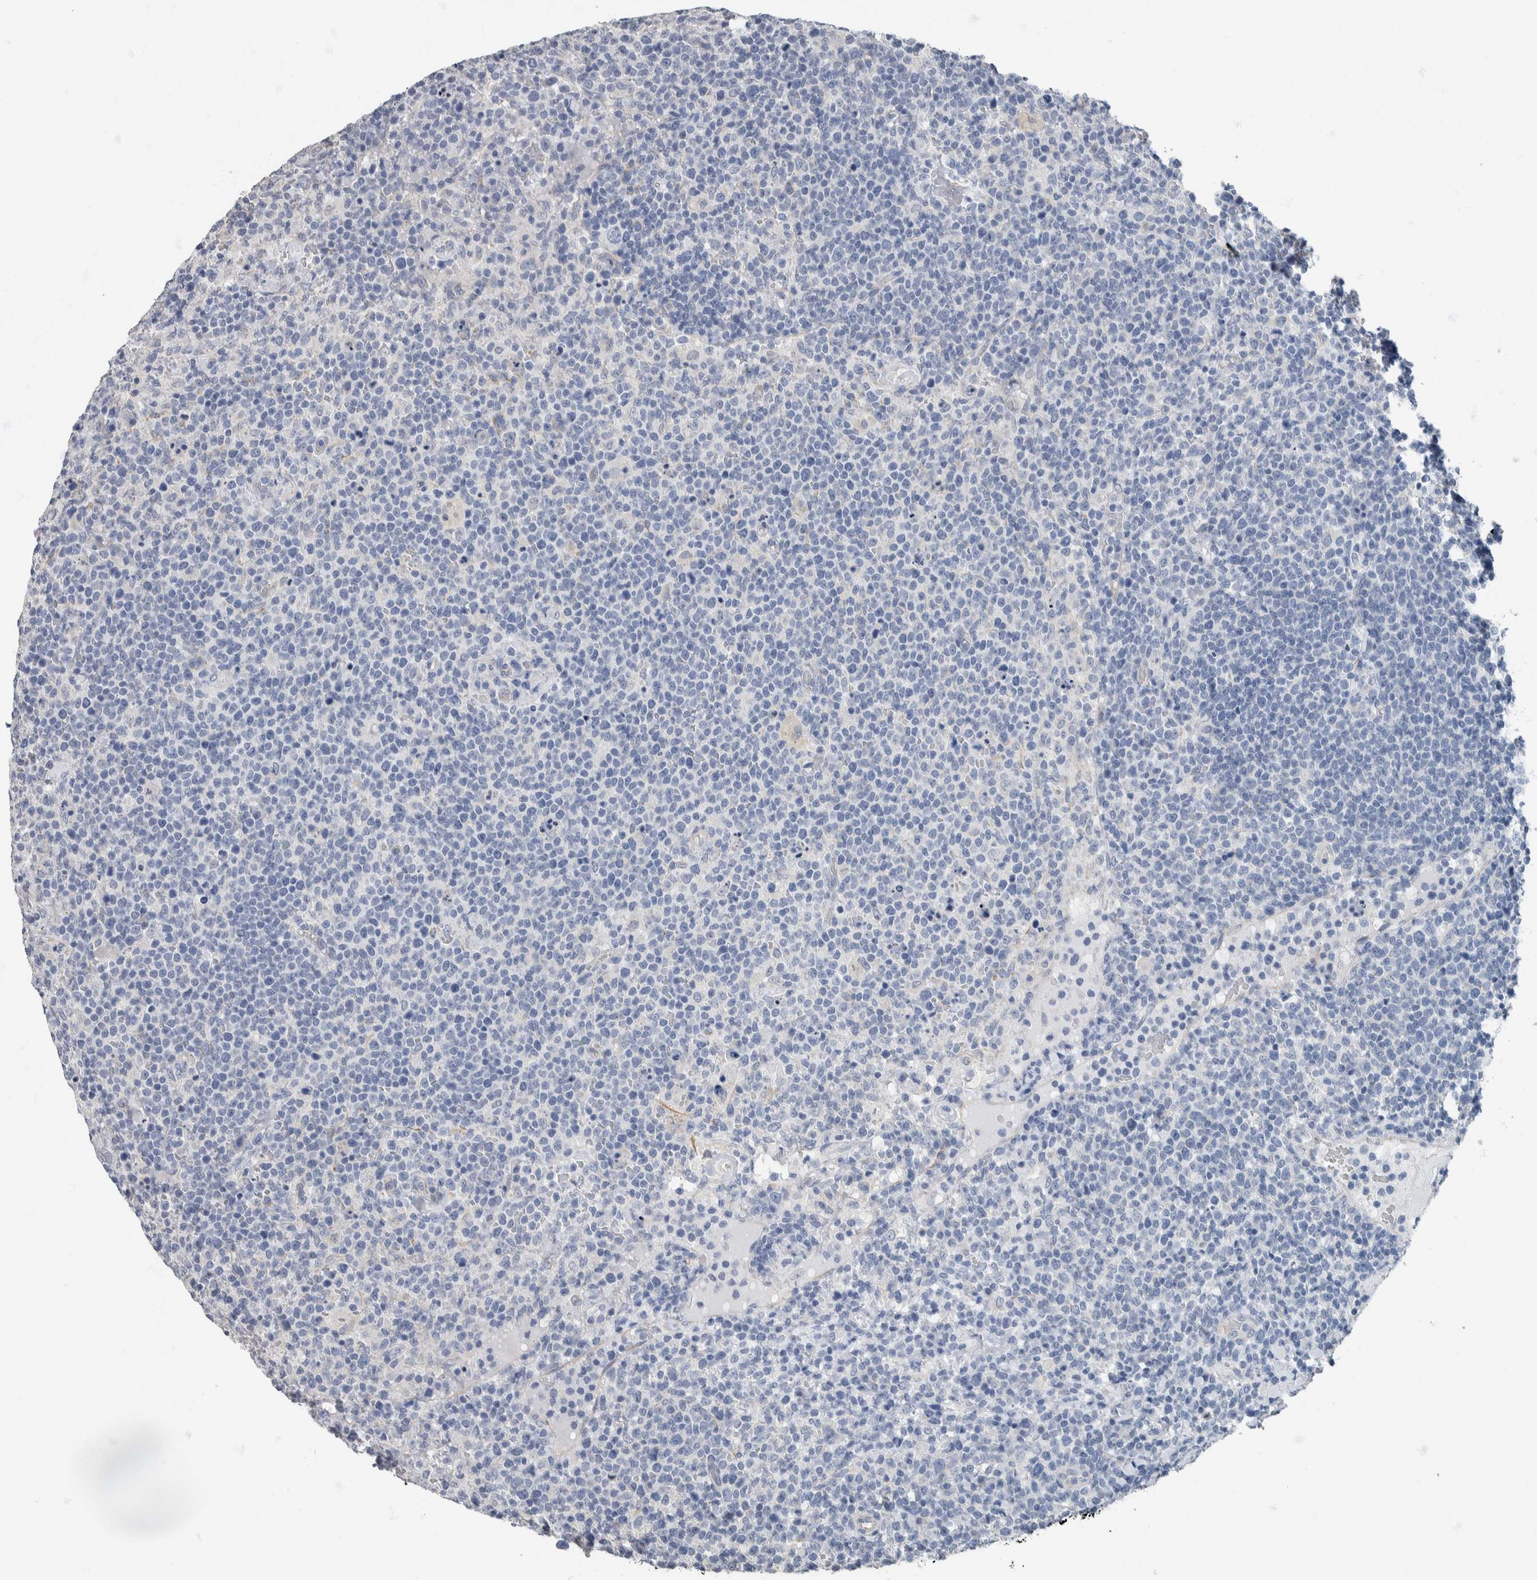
{"staining": {"intensity": "negative", "quantity": "none", "location": "none"}, "tissue": "lymphoma", "cell_type": "Tumor cells", "image_type": "cancer", "snomed": [{"axis": "morphology", "description": "Malignant lymphoma, non-Hodgkin's type, High grade"}, {"axis": "topography", "description": "Lymph node"}], "caption": "The photomicrograph reveals no staining of tumor cells in lymphoma.", "gene": "NEFM", "patient": {"sex": "male", "age": 61}}